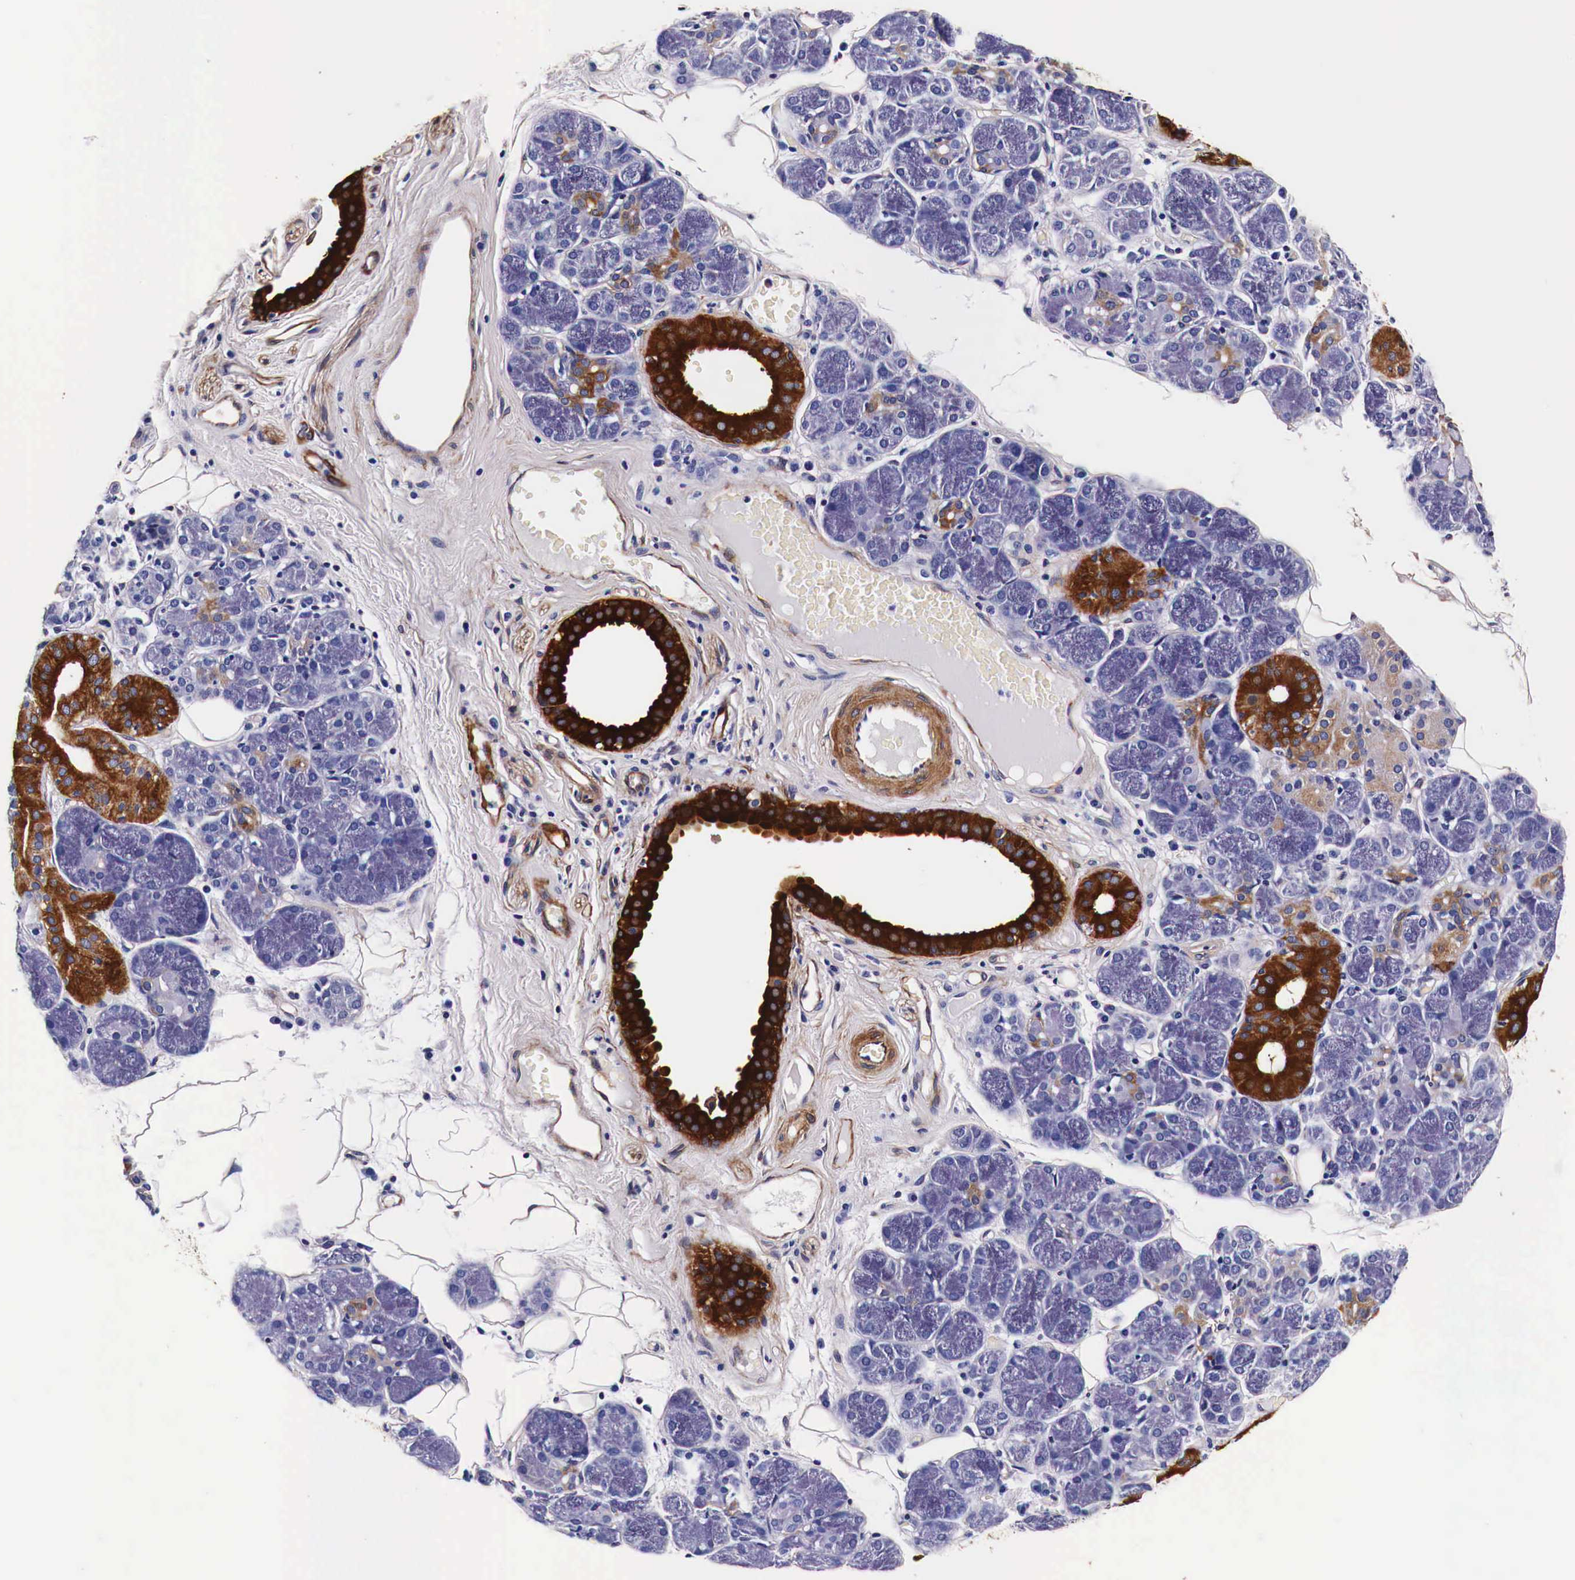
{"staining": {"intensity": "strong", "quantity": "25%-75%", "location": "cytoplasmic/membranous"}, "tissue": "salivary gland", "cell_type": "Glandular cells", "image_type": "normal", "snomed": [{"axis": "morphology", "description": "Normal tissue, NOS"}, {"axis": "topography", "description": "Salivary gland"}], "caption": "Immunohistochemistry (DAB (3,3'-diaminobenzidine)) staining of unremarkable human salivary gland shows strong cytoplasmic/membranous protein staining in approximately 25%-75% of glandular cells.", "gene": "HSPB1", "patient": {"sex": "male", "age": 54}}